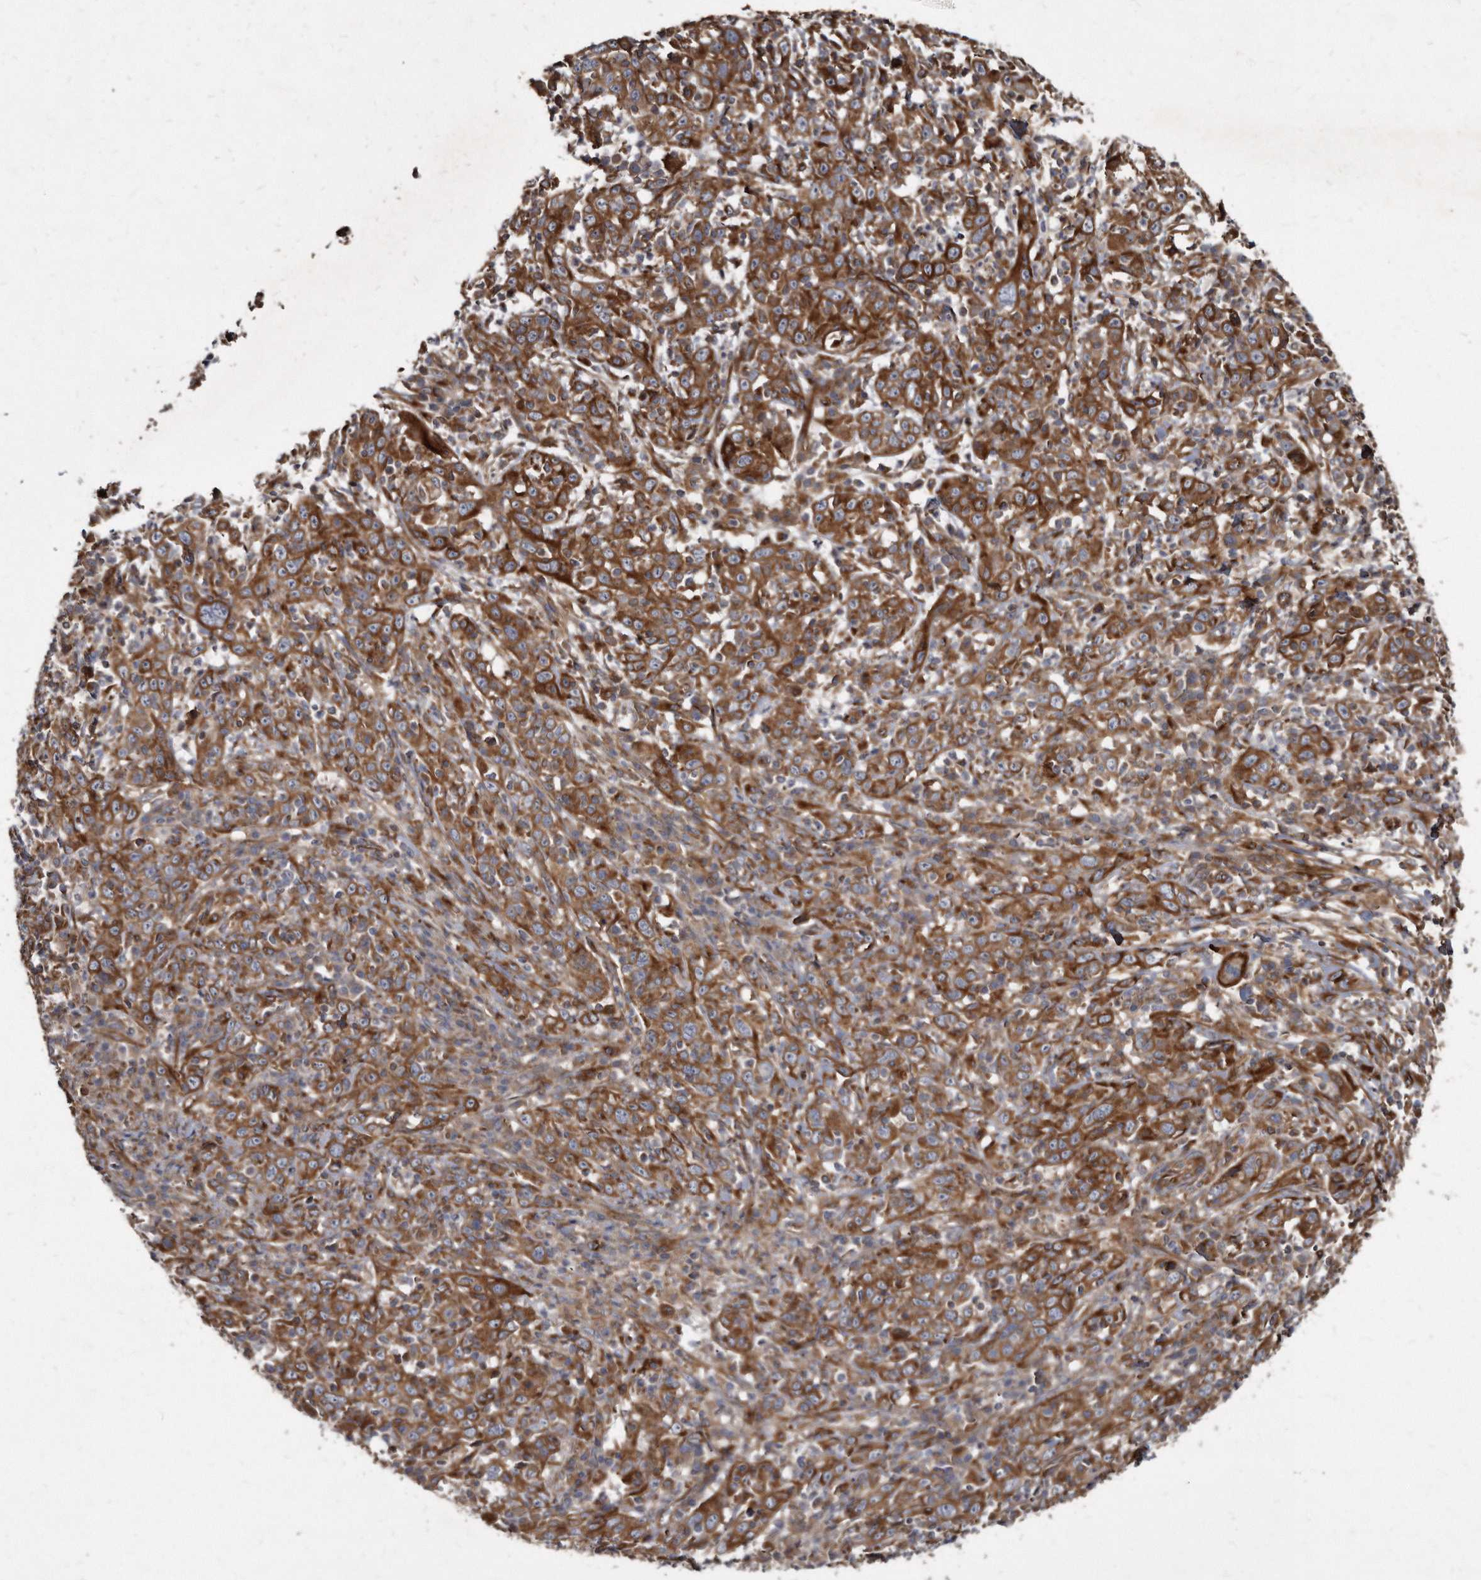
{"staining": {"intensity": "moderate", "quantity": ">75%", "location": "cytoplasmic/membranous"}, "tissue": "cervical cancer", "cell_type": "Tumor cells", "image_type": "cancer", "snomed": [{"axis": "morphology", "description": "Squamous cell carcinoma, NOS"}, {"axis": "topography", "description": "Cervix"}], "caption": "An image showing moderate cytoplasmic/membranous expression in approximately >75% of tumor cells in squamous cell carcinoma (cervical), as visualized by brown immunohistochemical staining.", "gene": "KCTD20", "patient": {"sex": "female", "age": 46}}